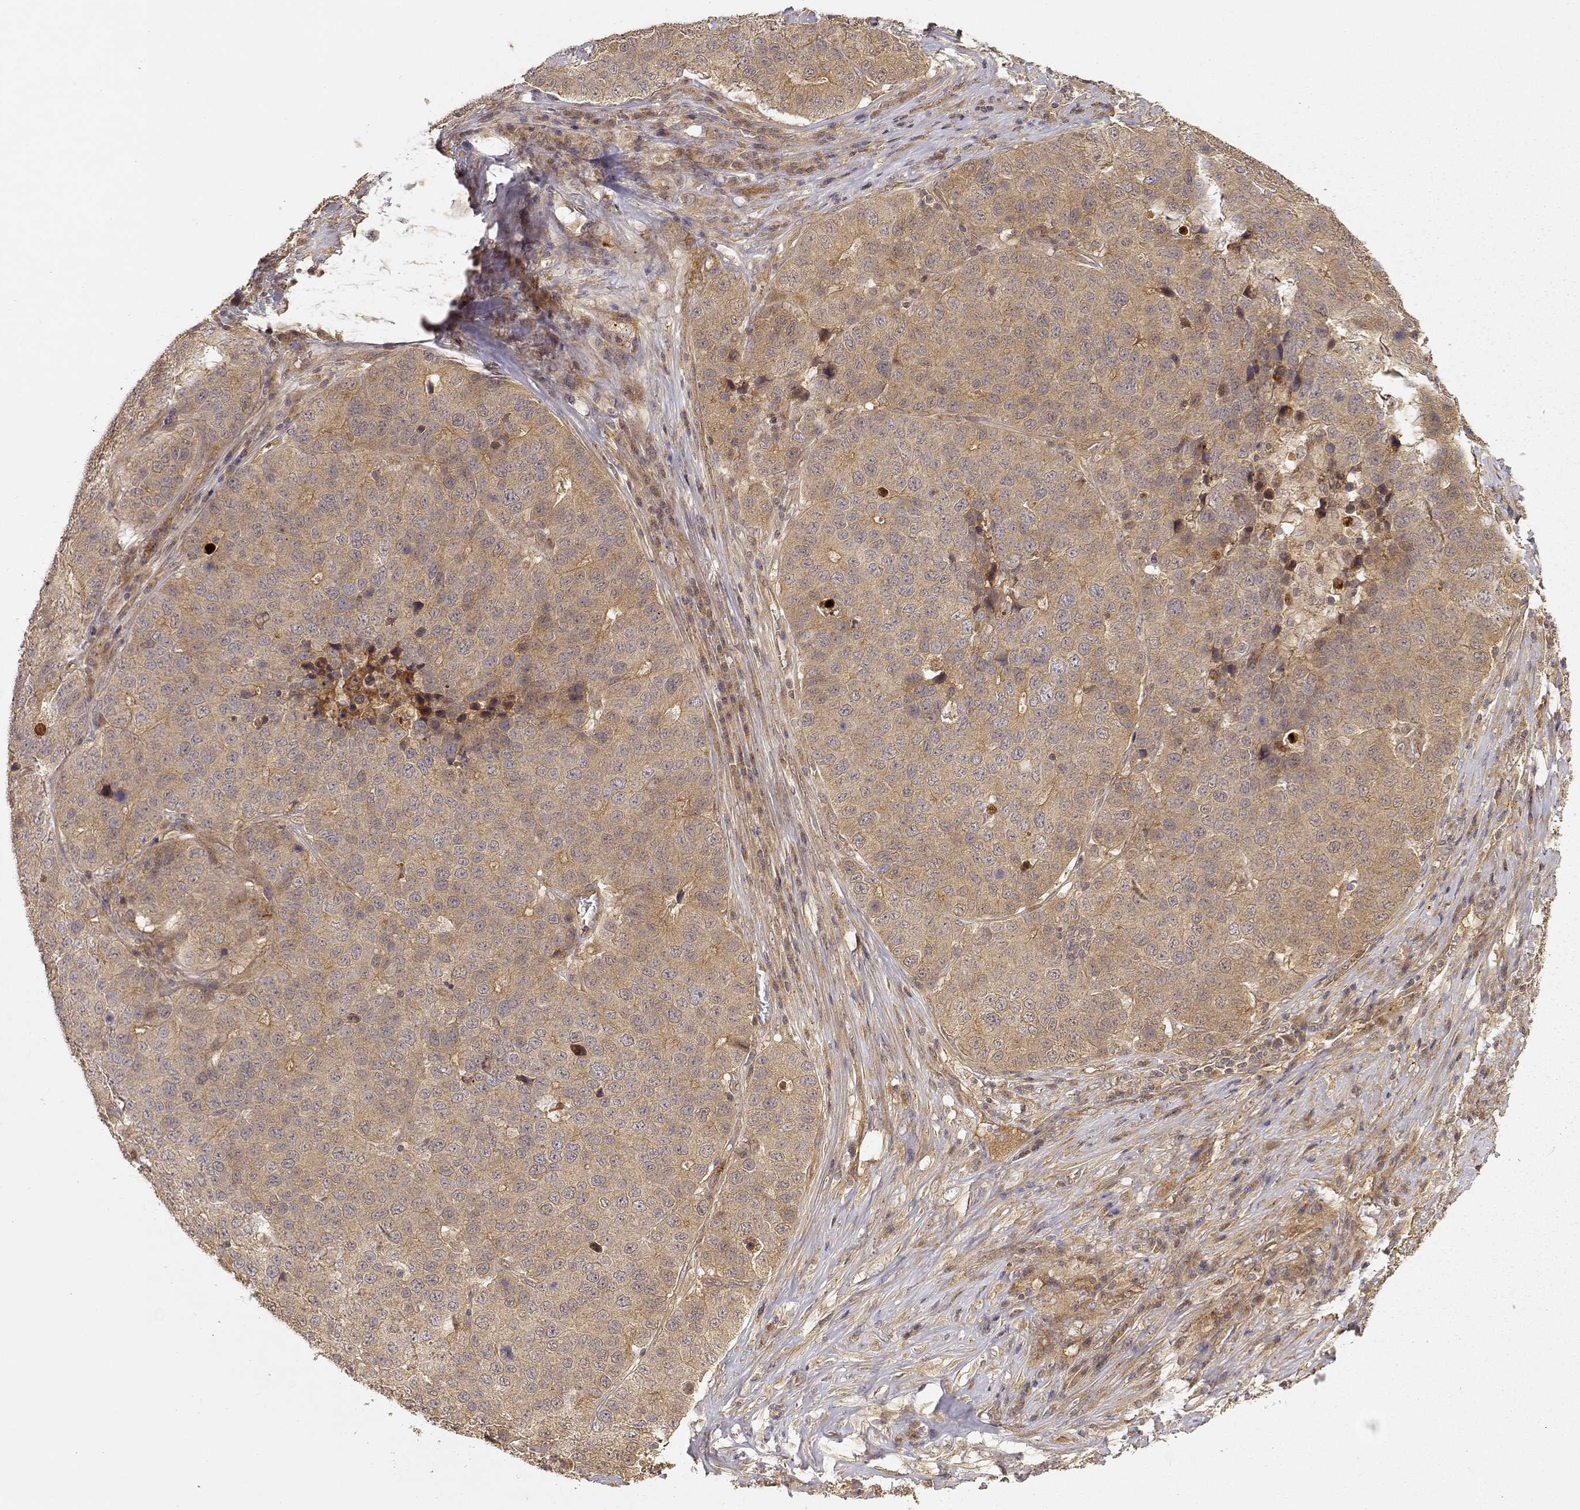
{"staining": {"intensity": "weak", "quantity": ">75%", "location": "cytoplasmic/membranous"}, "tissue": "stomach cancer", "cell_type": "Tumor cells", "image_type": "cancer", "snomed": [{"axis": "morphology", "description": "Adenocarcinoma, NOS"}, {"axis": "topography", "description": "Stomach"}], "caption": "The immunohistochemical stain labels weak cytoplasmic/membranous expression in tumor cells of adenocarcinoma (stomach) tissue. (DAB IHC with brightfield microscopy, high magnification).", "gene": "CDK5RAP2", "patient": {"sex": "male", "age": 71}}